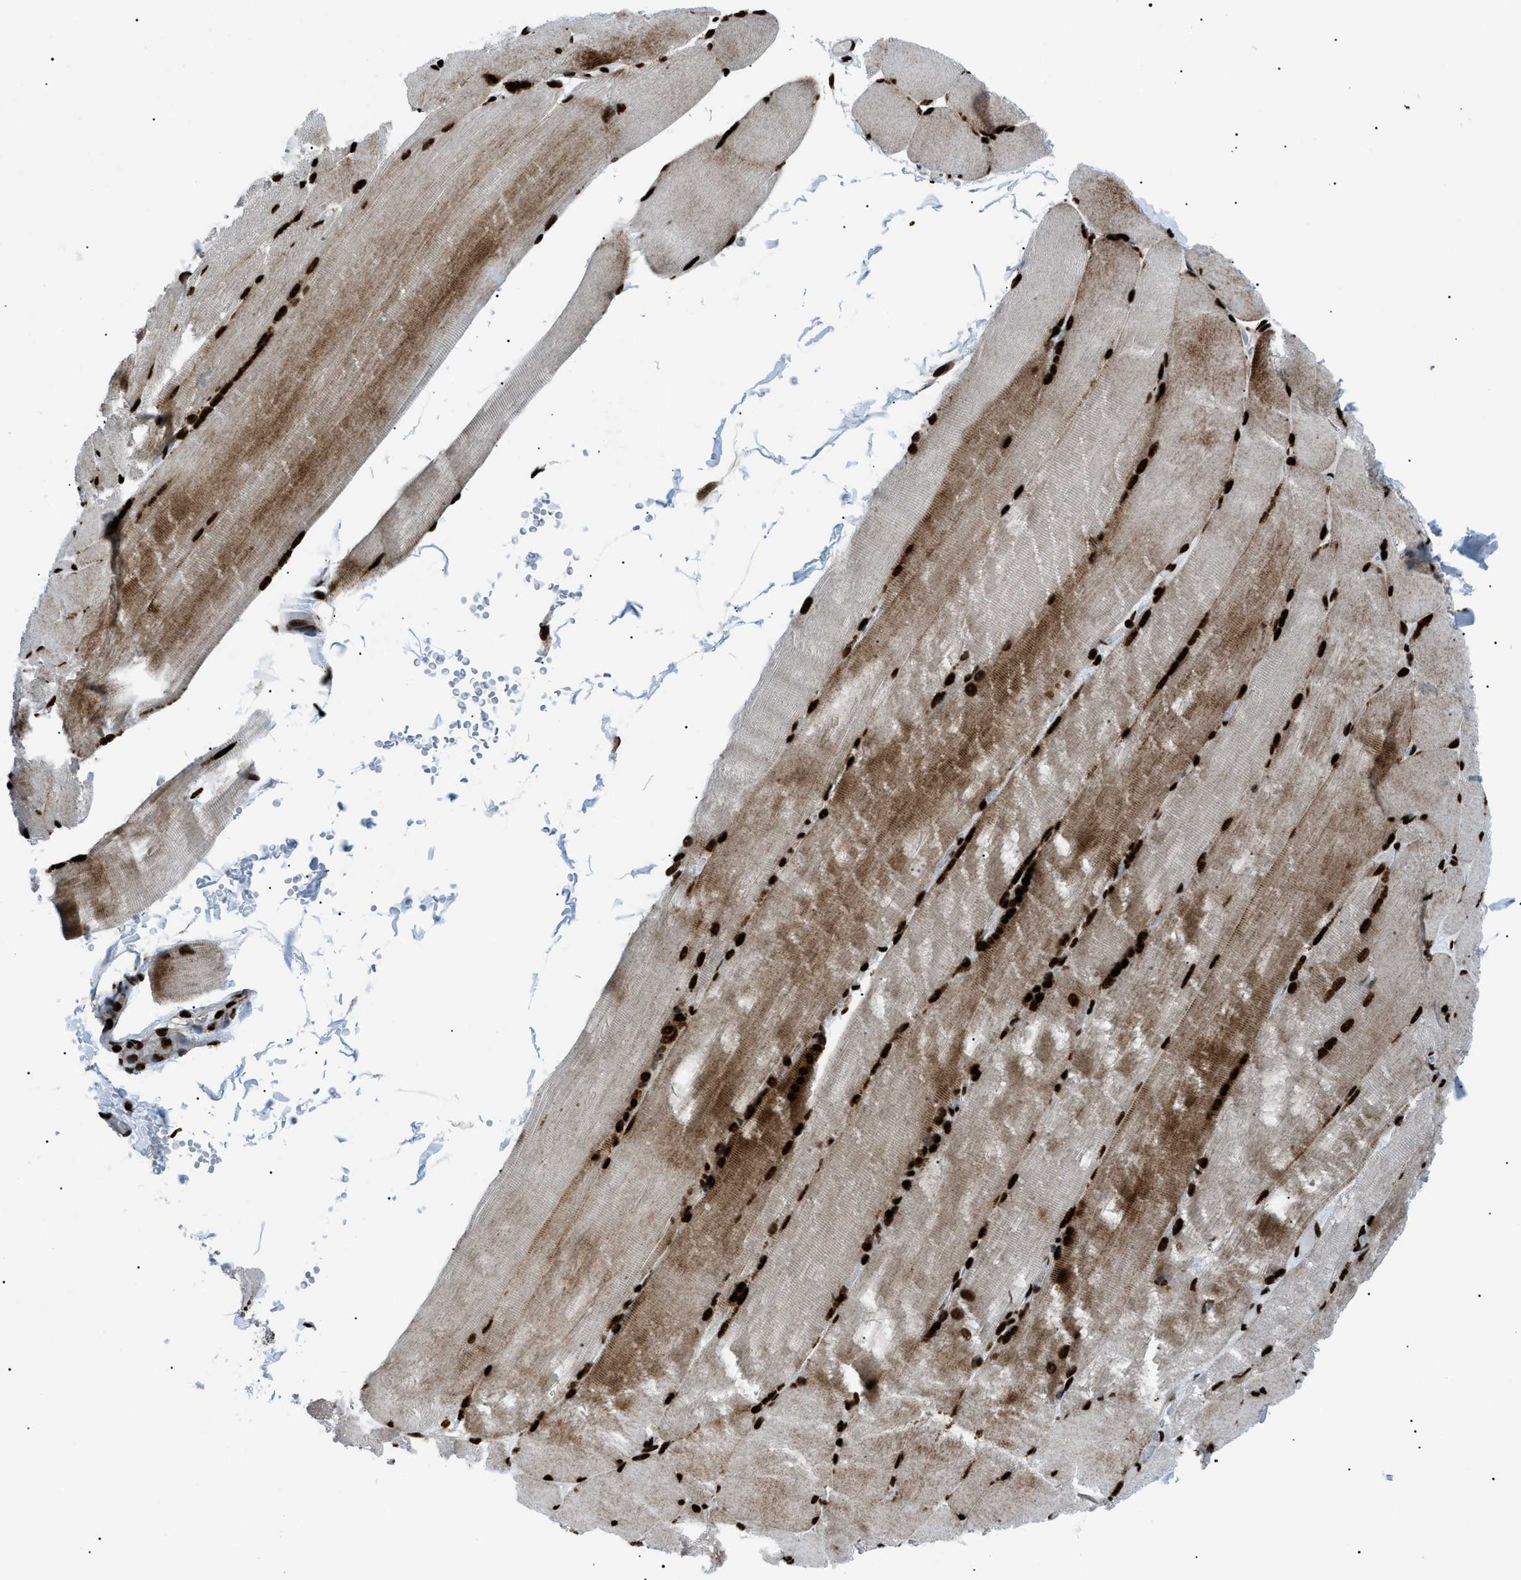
{"staining": {"intensity": "strong", "quantity": ">75%", "location": "cytoplasmic/membranous,nuclear"}, "tissue": "skeletal muscle", "cell_type": "Myocytes", "image_type": "normal", "snomed": [{"axis": "morphology", "description": "Normal tissue, NOS"}, {"axis": "topography", "description": "Skin"}, {"axis": "topography", "description": "Skeletal muscle"}], "caption": "Immunohistochemical staining of normal skeletal muscle shows high levels of strong cytoplasmic/membranous,nuclear staining in approximately >75% of myocytes.", "gene": "HNRNPK", "patient": {"sex": "male", "age": 83}}